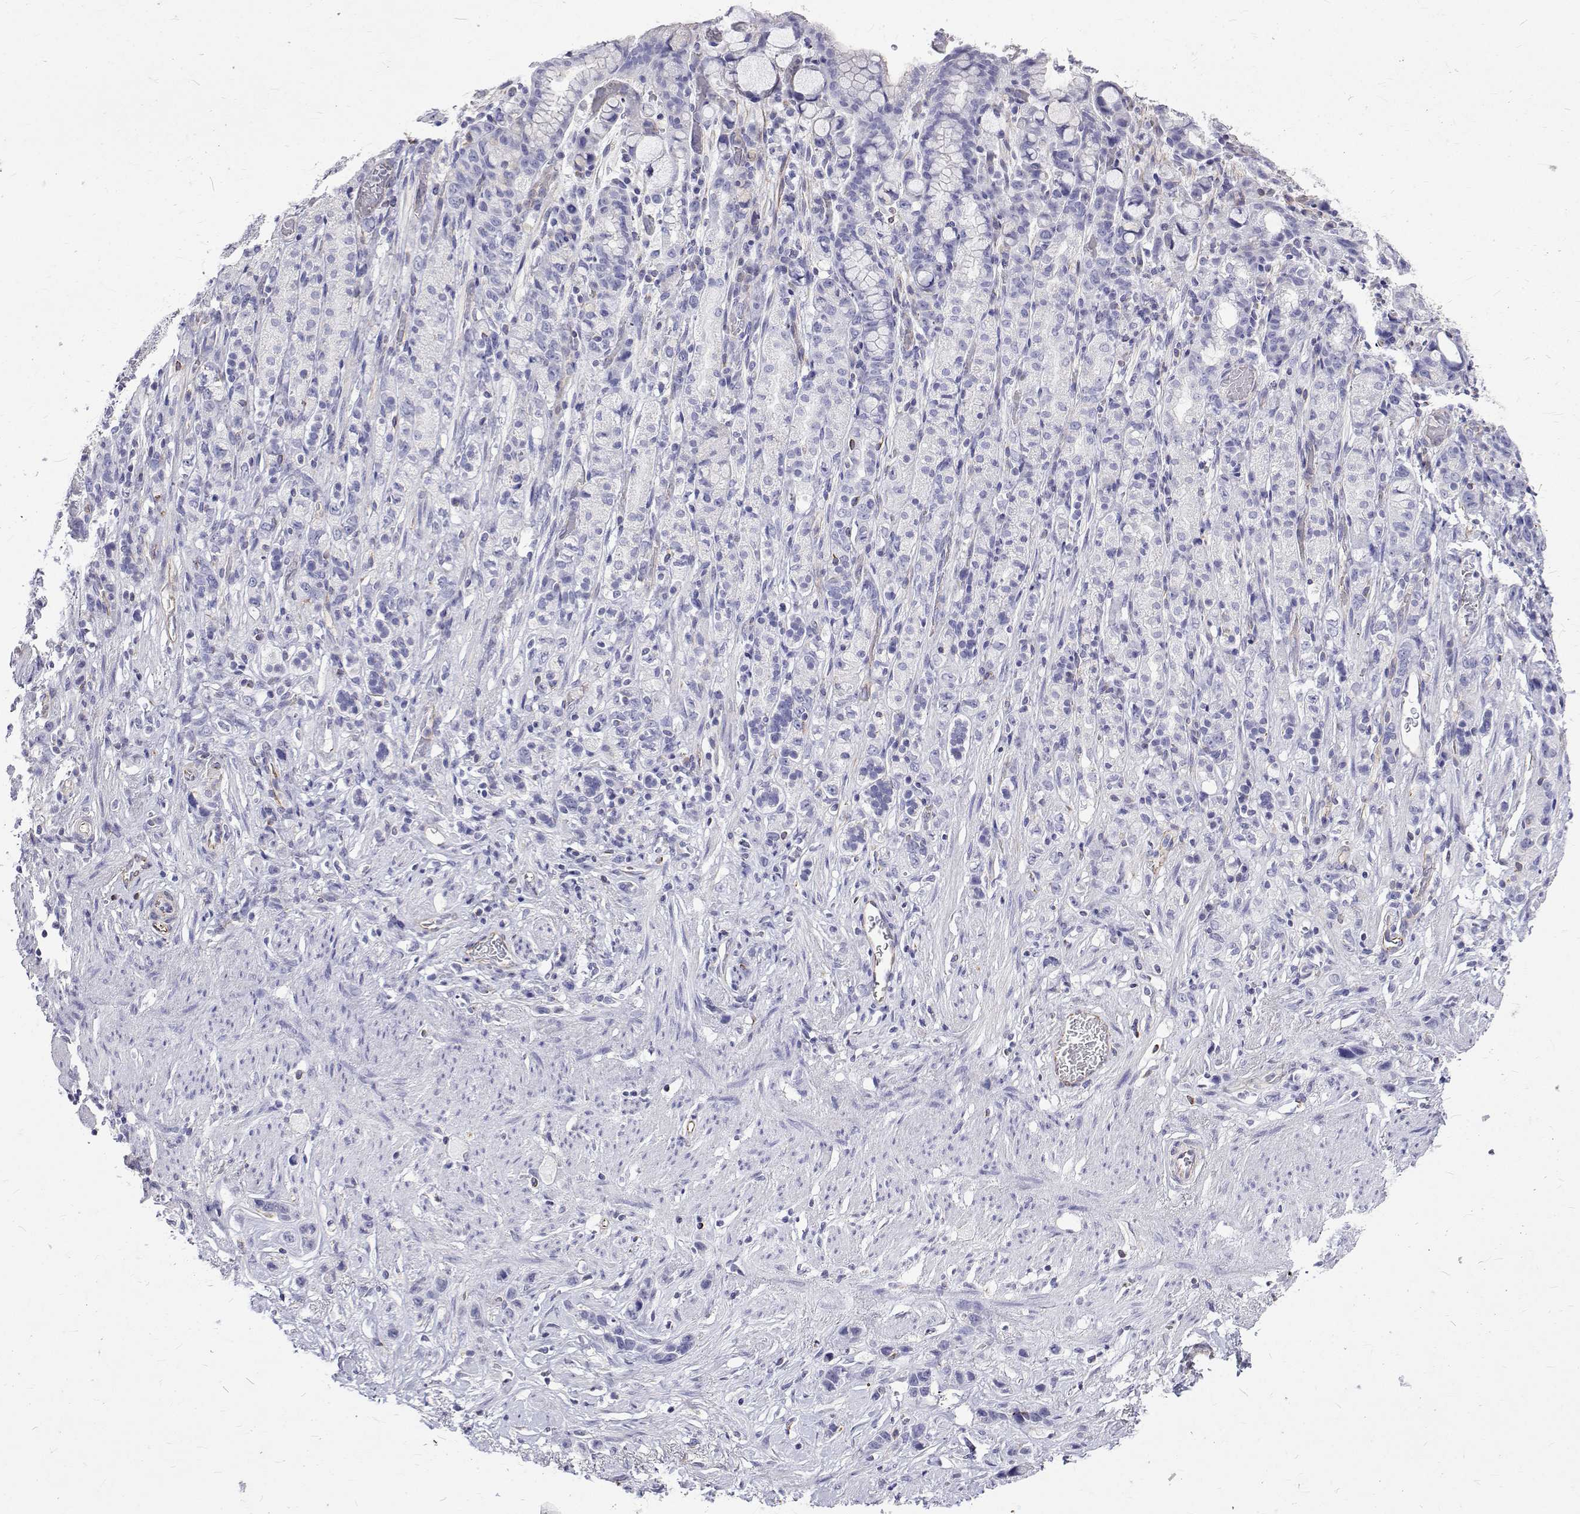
{"staining": {"intensity": "negative", "quantity": "none", "location": "none"}, "tissue": "stomach cancer", "cell_type": "Tumor cells", "image_type": "cancer", "snomed": [{"axis": "morphology", "description": "Adenocarcinoma, NOS"}, {"axis": "topography", "description": "Stomach"}], "caption": "This image is of stomach adenocarcinoma stained with immunohistochemistry to label a protein in brown with the nuclei are counter-stained blue. There is no staining in tumor cells. The staining was performed using DAB (3,3'-diaminobenzidine) to visualize the protein expression in brown, while the nuclei were stained in blue with hematoxylin (Magnification: 20x).", "gene": "OPRPN", "patient": {"sex": "female", "age": 65}}